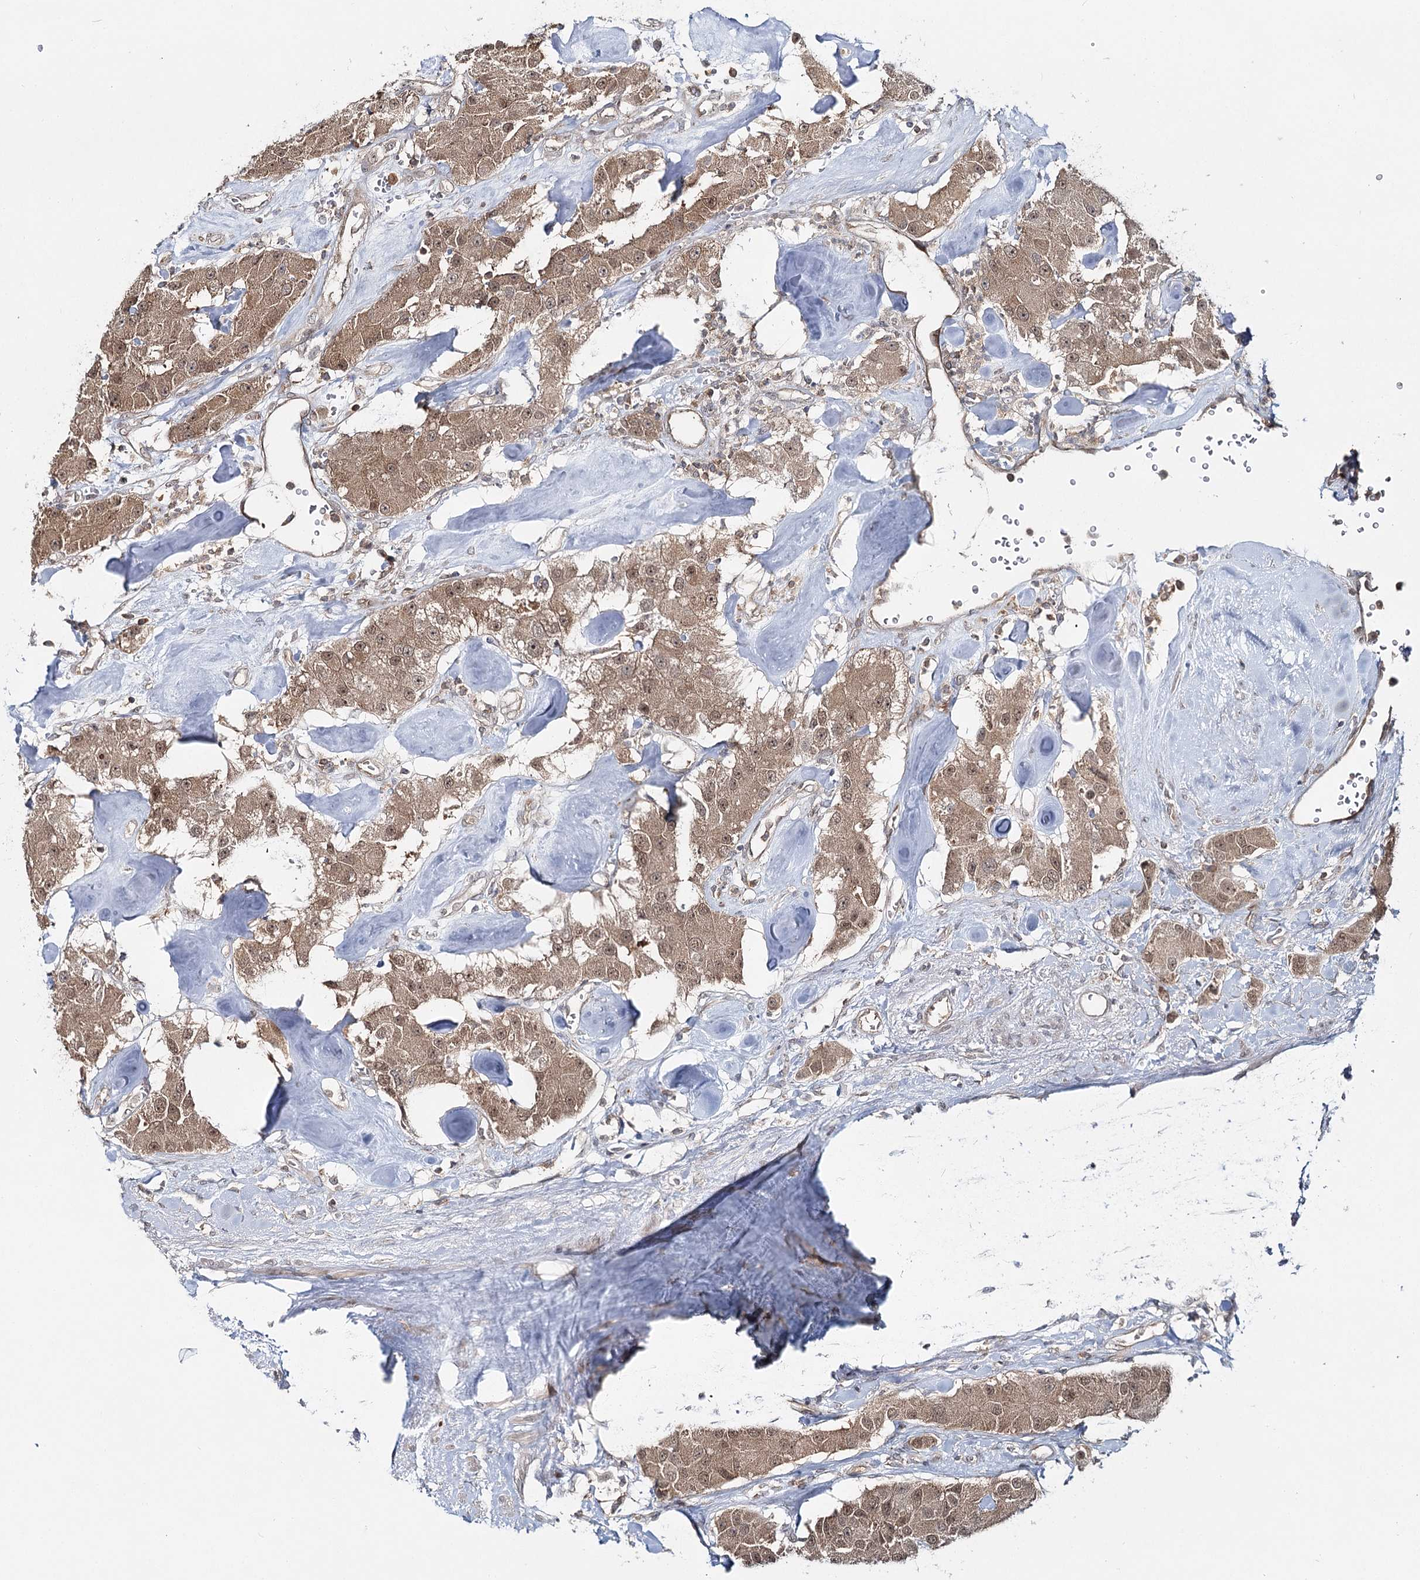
{"staining": {"intensity": "moderate", "quantity": ">75%", "location": "cytoplasmic/membranous,nuclear"}, "tissue": "carcinoid", "cell_type": "Tumor cells", "image_type": "cancer", "snomed": [{"axis": "morphology", "description": "Carcinoid, malignant, NOS"}, {"axis": "topography", "description": "Pancreas"}], "caption": "Immunohistochemistry (IHC) of carcinoid reveals medium levels of moderate cytoplasmic/membranous and nuclear positivity in approximately >75% of tumor cells. (IHC, brightfield microscopy, high magnification).", "gene": "FAM120B", "patient": {"sex": "male", "age": 41}}